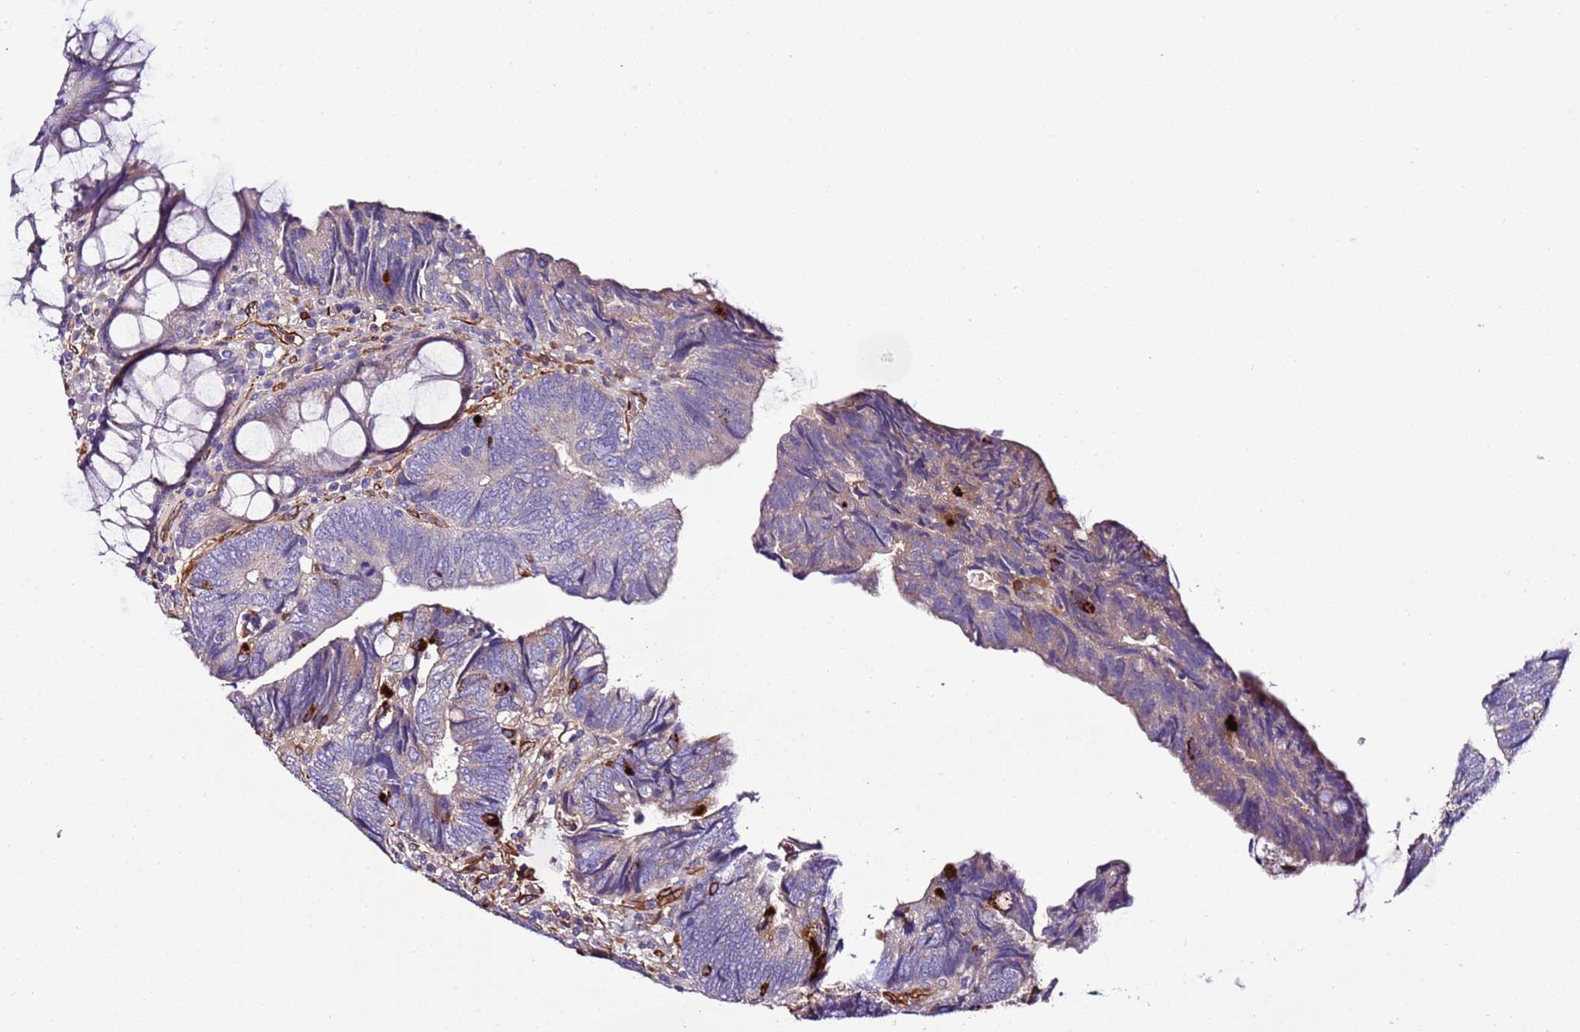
{"staining": {"intensity": "moderate", "quantity": "<25%", "location": "cytoplasmic/membranous"}, "tissue": "colorectal cancer", "cell_type": "Tumor cells", "image_type": "cancer", "snomed": [{"axis": "morphology", "description": "Adenocarcinoma, NOS"}, {"axis": "topography", "description": "Colon"}], "caption": "A high-resolution micrograph shows immunohistochemistry (IHC) staining of colorectal adenocarcinoma, which reveals moderate cytoplasmic/membranous expression in approximately <25% of tumor cells. The staining was performed using DAB to visualize the protein expression in brown, while the nuclei were stained in blue with hematoxylin (Magnification: 20x).", "gene": "FAM174C", "patient": {"sex": "female", "age": 67}}